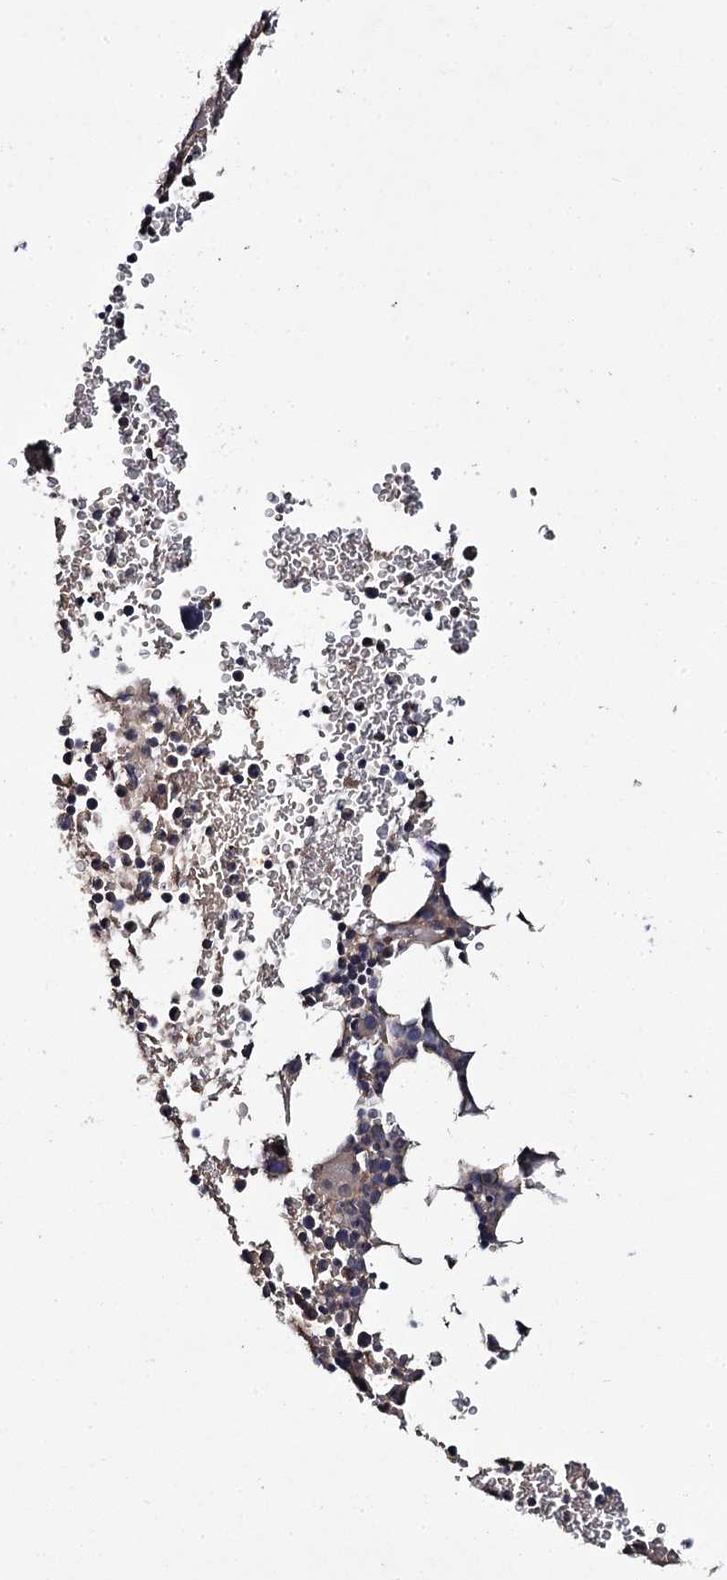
{"staining": {"intensity": "moderate", "quantity": "<25%", "location": "cytoplasmic/membranous"}, "tissue": "bone marrow", "cell_type": "Hematopoietic cells", "image_type": "normal", "snomed": [{"axis": "morphology", "description": "Normal tissue, NOS"}, {"axis": "topography", "description": "Bone marrow"}], "caption": "Protein expression analysis of benign bone marrow displays moderate cytoplasmic/membranous expression in about <25% of hematopoietic cells. (brown staining indicates protein expression, while blue staining denotes nuclei).", "gene": "TTC23", "patient": {"sex": "female", "age": 76}}